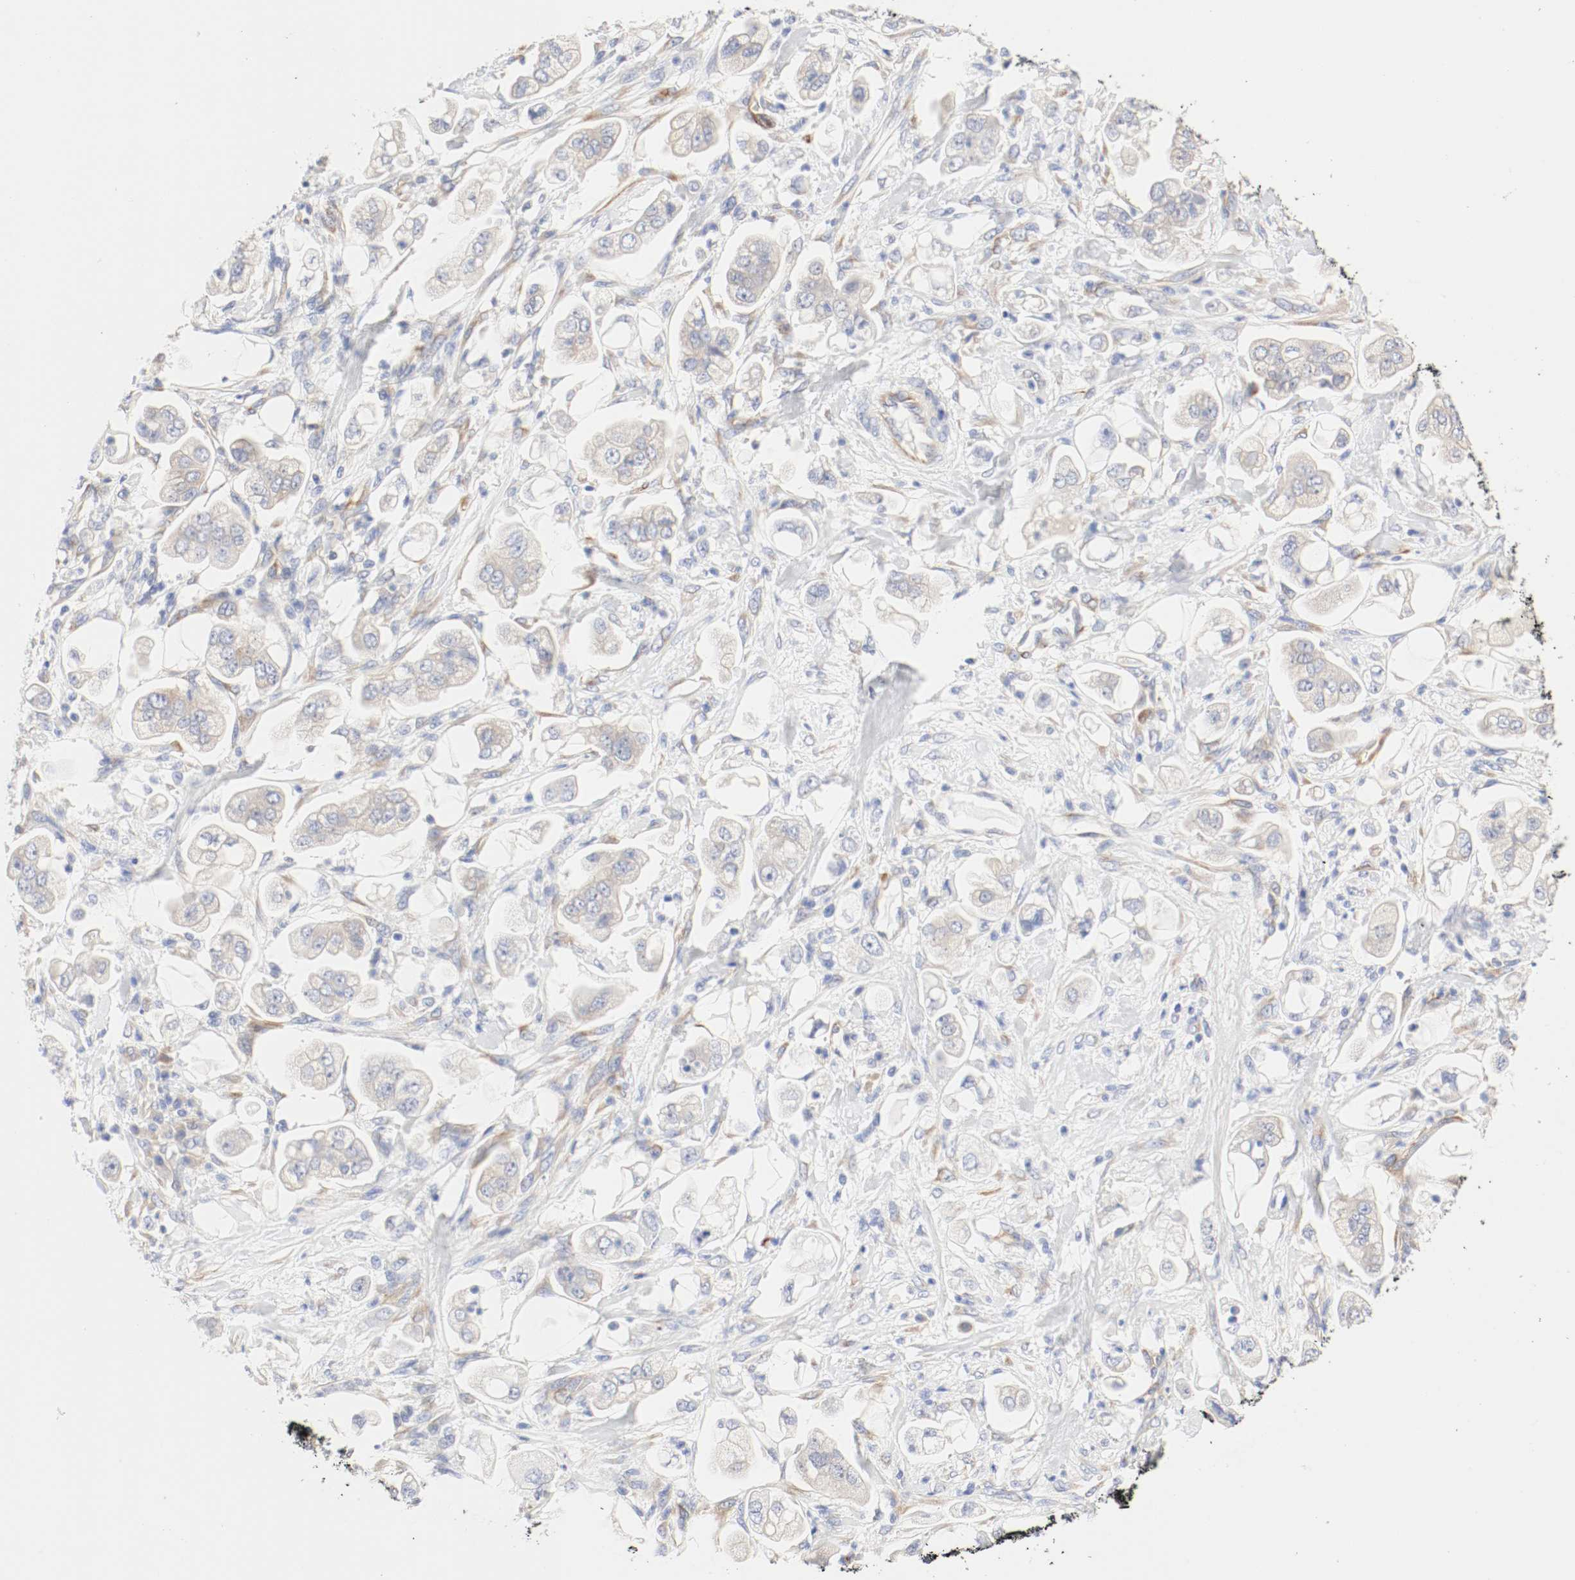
{"staining": {"intensity": "weak", "quantity": "25%-75%", "location": "cytoplasmic/membranous"}, "tissue": "stomach cancer", "cell_type": "Tumor cells", "image_type": "cancer", "snomed": [{"axis": "morphology", "description": "Adenocarcinoma, NOS"}, {"axis": "topography", "description": "Stomach"}], "caption": "Tumor cells display low levels of weak cytoplasmic/membranous positivity in about 25%-75% of cells in stomach adenocarcinoma.", "gene": "GIT1", "patient": {"sex": "male", "age": 62}}